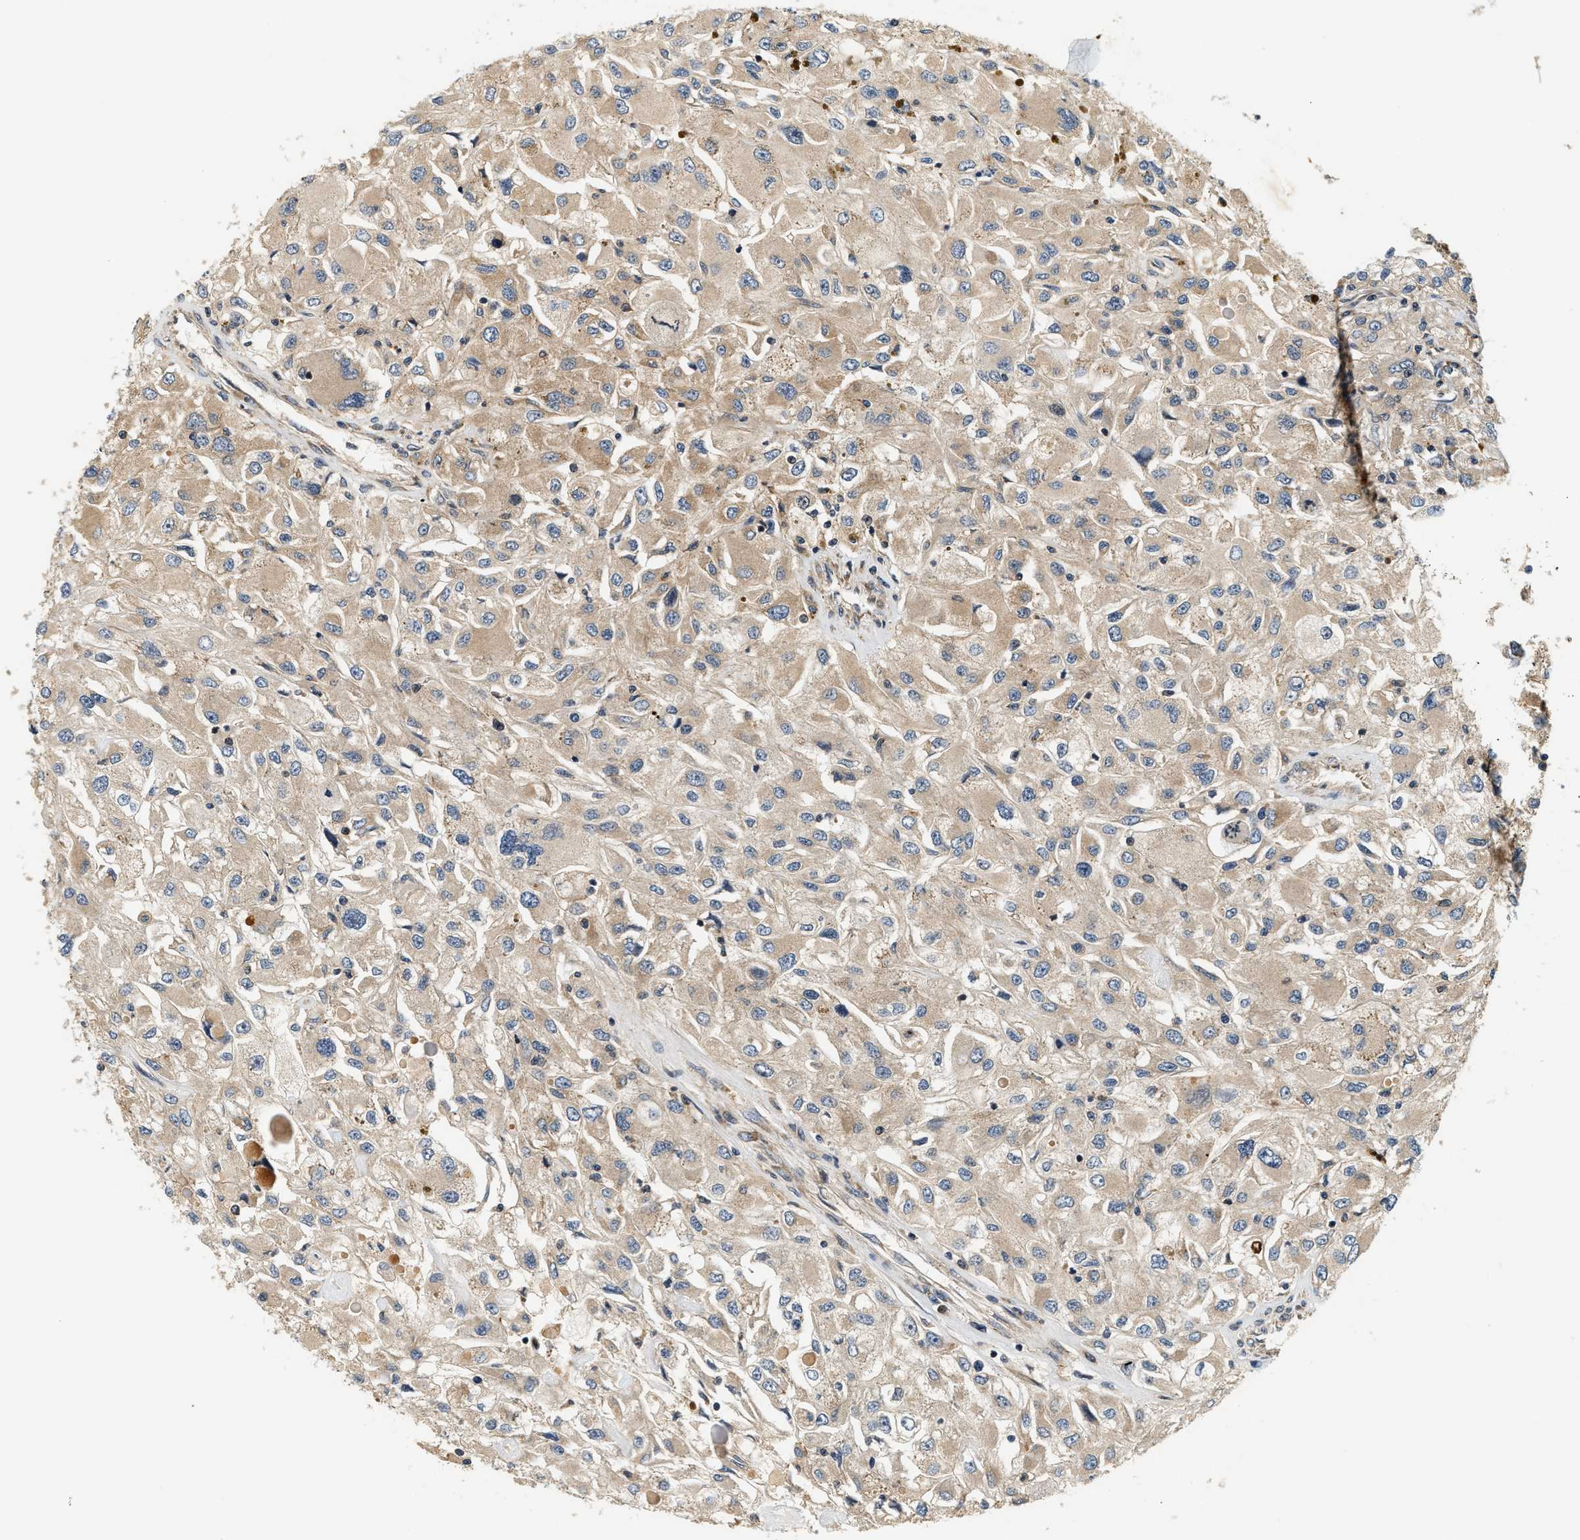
{"staining": {"intensity": "weak", "quantity": ">75%", "location": "cytoplasmic/membranous"}, "tissue": "renal cancer", "cell_type": "Tumor cells", "image_type": "cancer", "snomed": [{"axis": "morphology", "description": "Adenocarcinoma, NOS"}, {"axis": "topography", "description": "Kidney"}], "caption": "A high-resolution image shows immunohistochemistry (IHC) staining of adenocarcinoma (renal), which displays weak cytoplasmic/membranous staining in about >75% of tumor cells.", "gene": "SAMD9", "patient": {"sex": "female", "age": 52}}